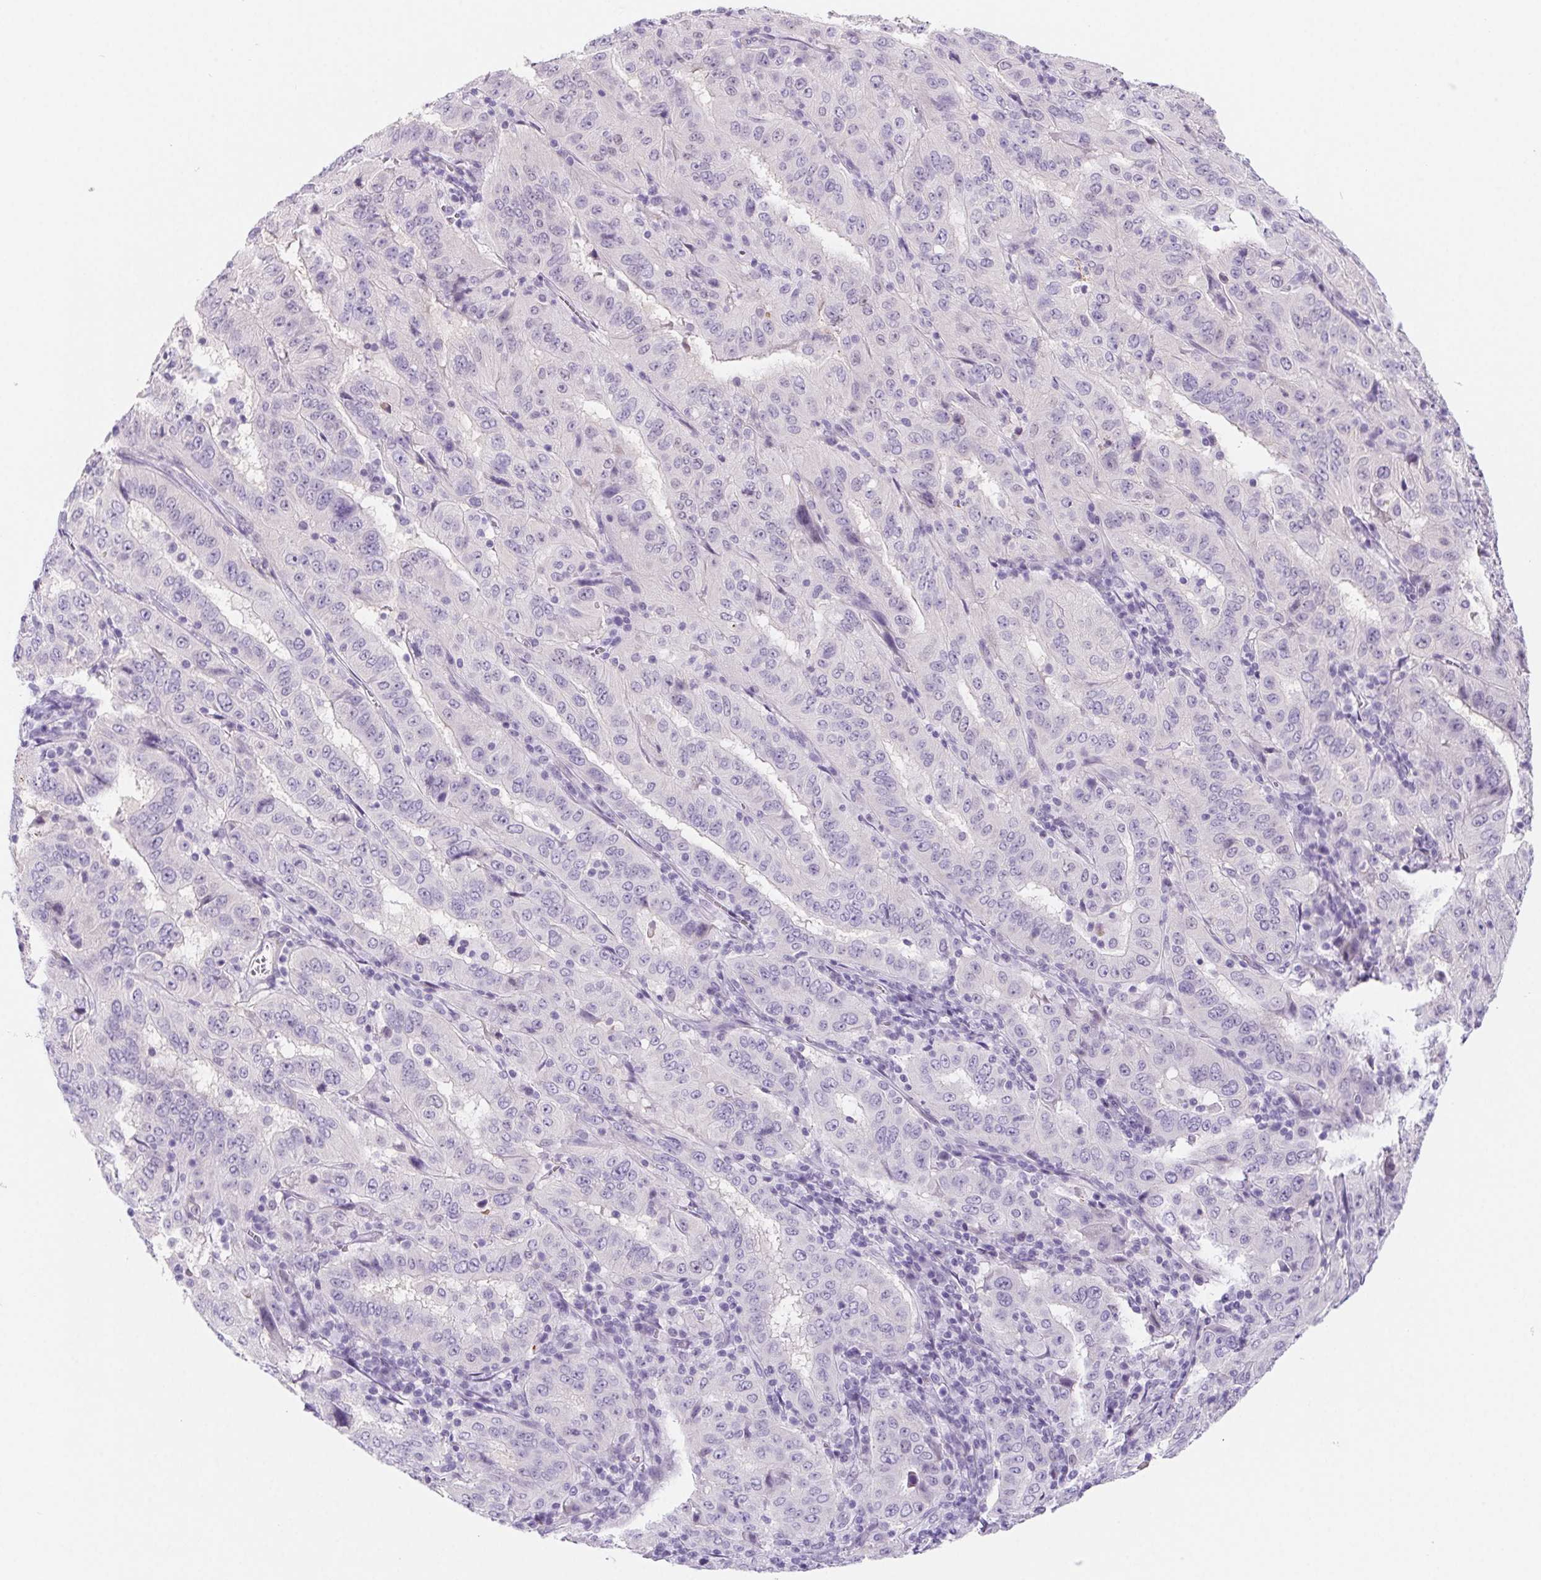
{"staining": {"intensity": "negative", "quantity": "none", "location": "none"}, "tissue": "pancreatic cancer", "cell_type": "Tumor cells", "image_type": "cancer", "snomed": [{"axis": "morphology", "description": "Adenocarcinoma, NOS"}, {"axis": "topography", "description": "Pancreas"}], "caption": "An image of human pancreatic cancer is negative for staining in tumor cells. (DAB (3,3'-diaminobenzidine) immunohistochemistry with hematoxylin counter stain).", "gene": "CYP21A2", "patient": {"sex": "male", "age": 63}}